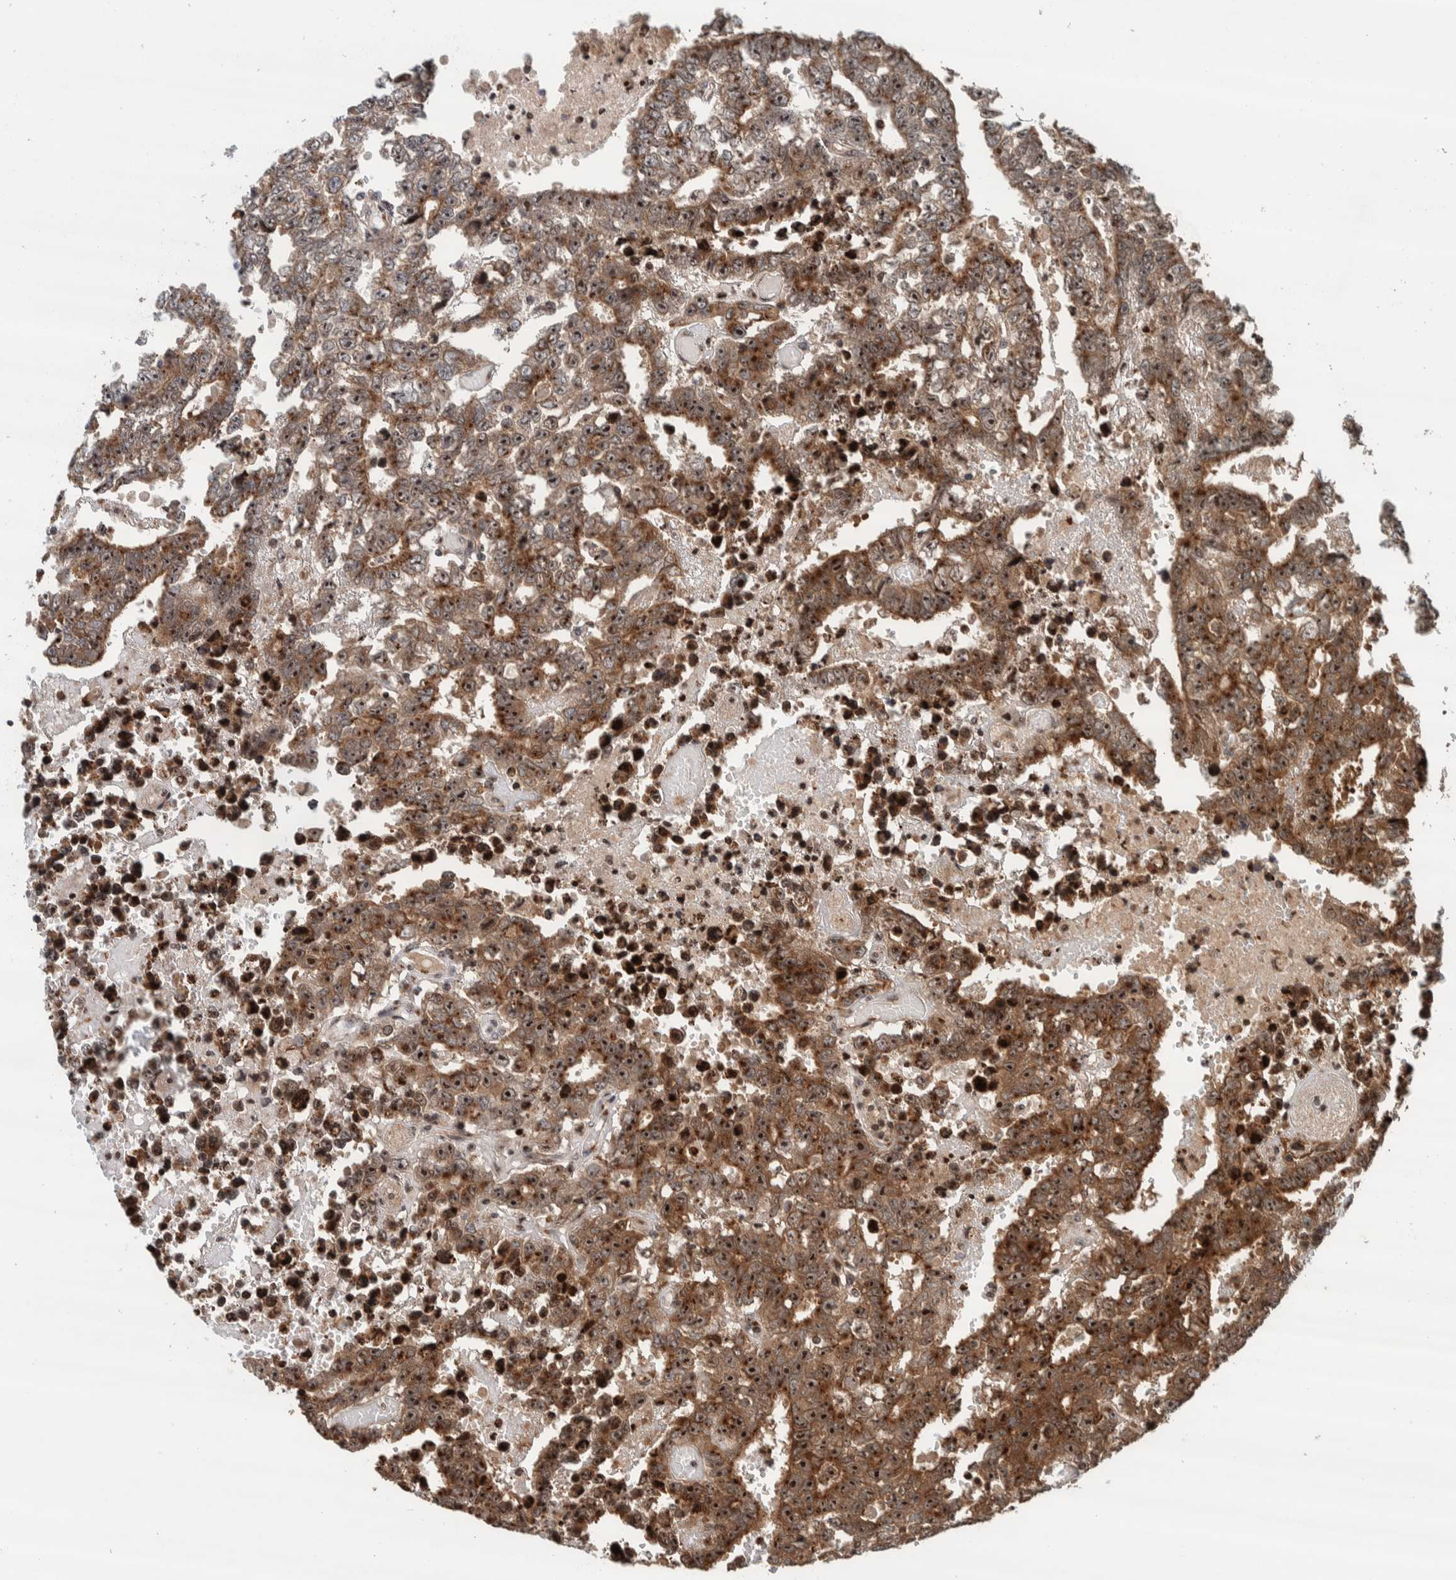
{"staining": {"intensity": "moderate", "quantity": ">75%", "location": "cytoplasmic/membranous"}, "tissue": "testis cancer", "cell_type": "Tumor cells", "image_type": "cancer", "snomed": [{"axis": "morphology", "description": "Carcinoma, Embryonal, NOS"}, {"axis": "topography", "description": "Testis"}], "caption": "Testis cancer (embryonal carcinoma) stained with a brown dye reveals moderate cytoplasmic/membranous positive expression in approximately >75% of tumor cells.", "gene": "CCDC182", "patient": {"sex": "male", "age": 25}}